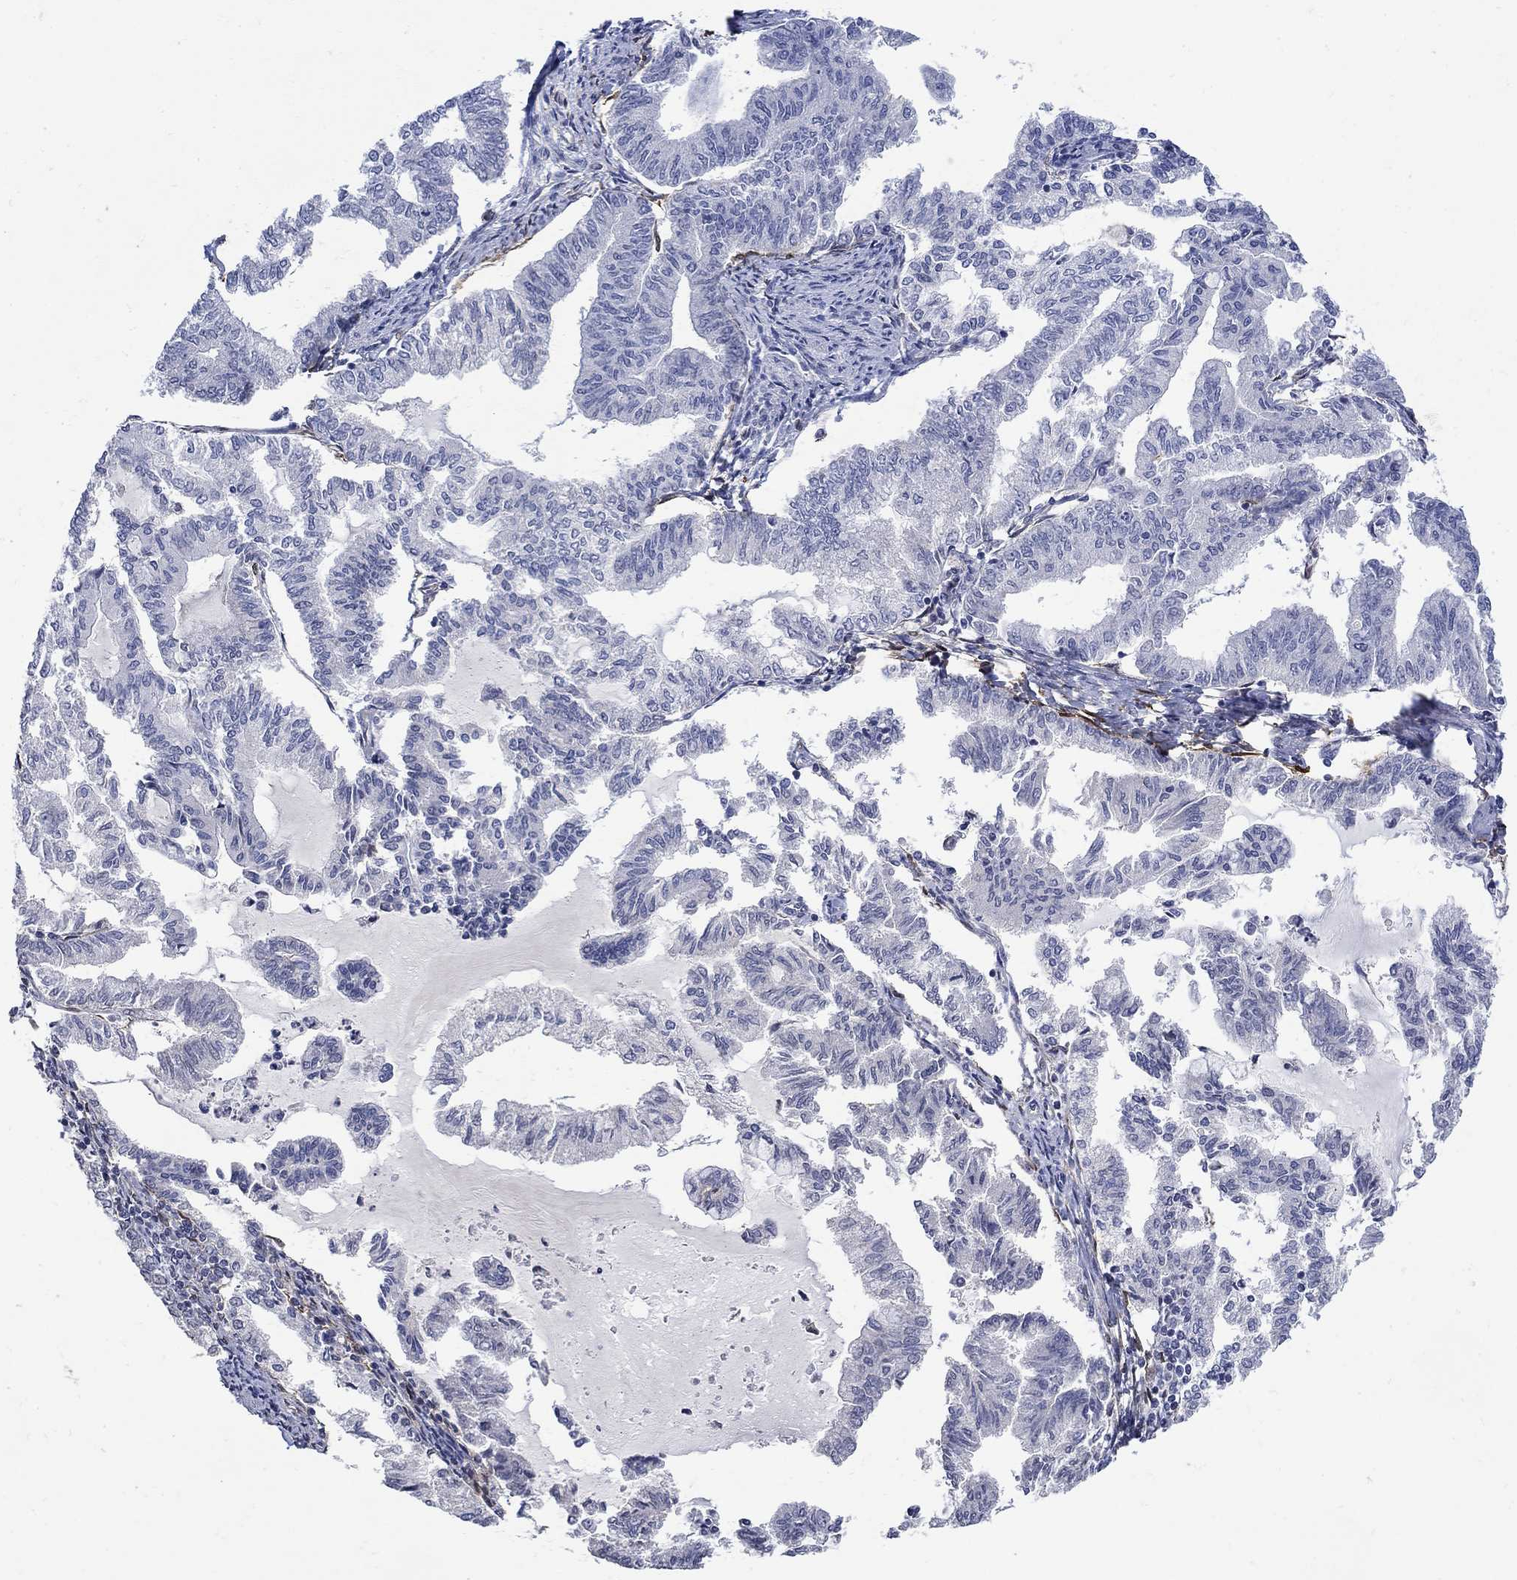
{"staining": {"intensity": "negative", "quantity": "none", "location": "none"}, "tissue": "endometrial cancer", "cell_type": "Tumor cells", "image_type": "cancer", "snomed": [{"axis": "morphology", "description": "Adenocarcinoma, NOS"}, {"axis": "topography", "description": "Endometrium"}], "caption": "There is no significant positivity in tumor cells of endometrial adenocarcinoma.", "gene": "TGM2", "patient": {"sex": "female", "age": 79}}